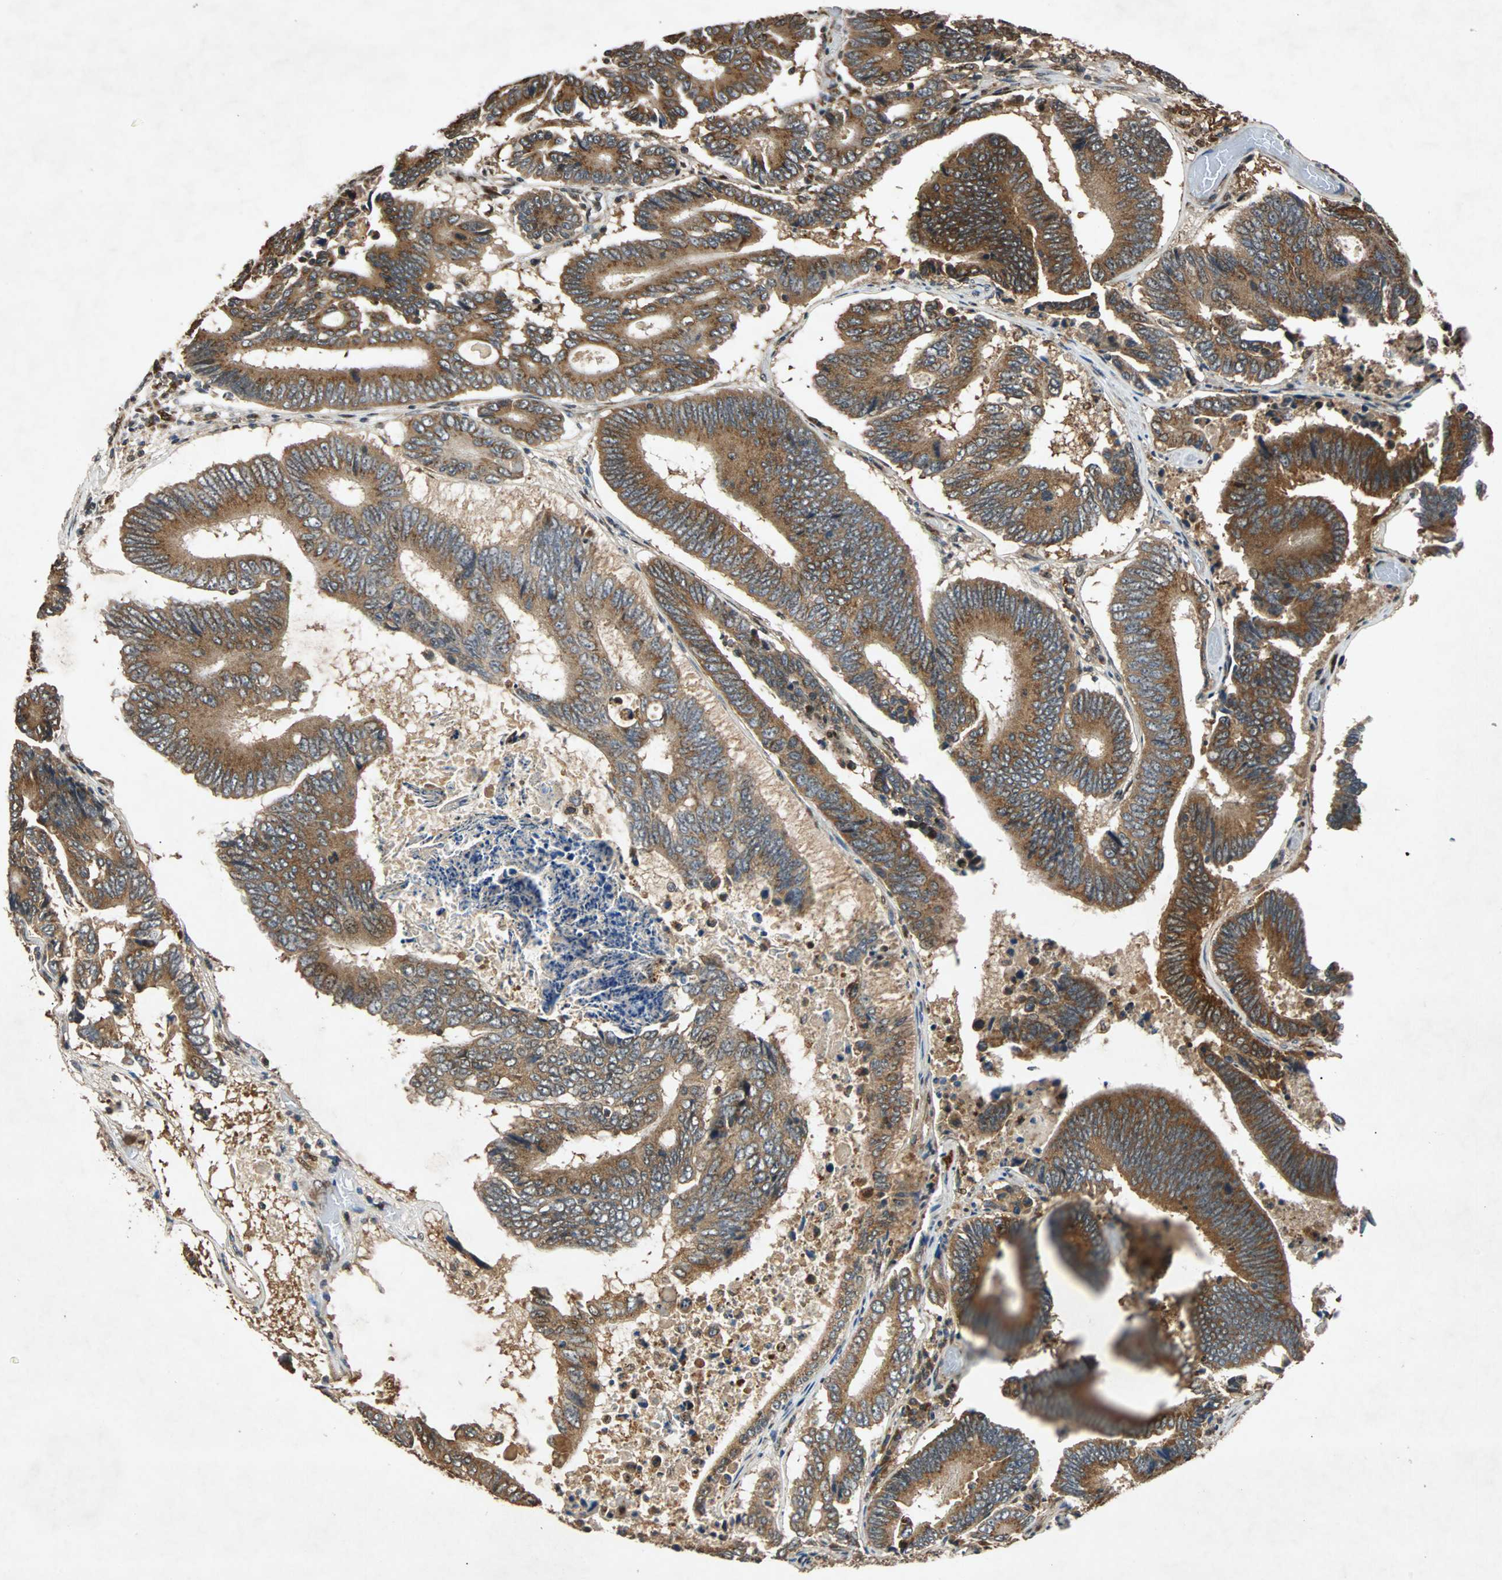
{"staining": {"intensity": "strong", "quantity": ">75%", "location": "cytoplasmic/membranous"}, "tissue": "colorectal cancer", "cell_type": "Tumor cells", "image_type": "cancer", "snomed": [{"axis": "morphology", "description": "Adenocarcinoma, NOS"}, {"axis": "topography", "description": "Colon"}], "caption": "A high amount of strong cytoplasmic/membranous staining is identified in about >75% of tumor cells in colorectal cancer tissue. (IHC, brightfield microscopy, high magnification).", "gene": "USP31", "patient": {"sex": "female", "age": 78}}